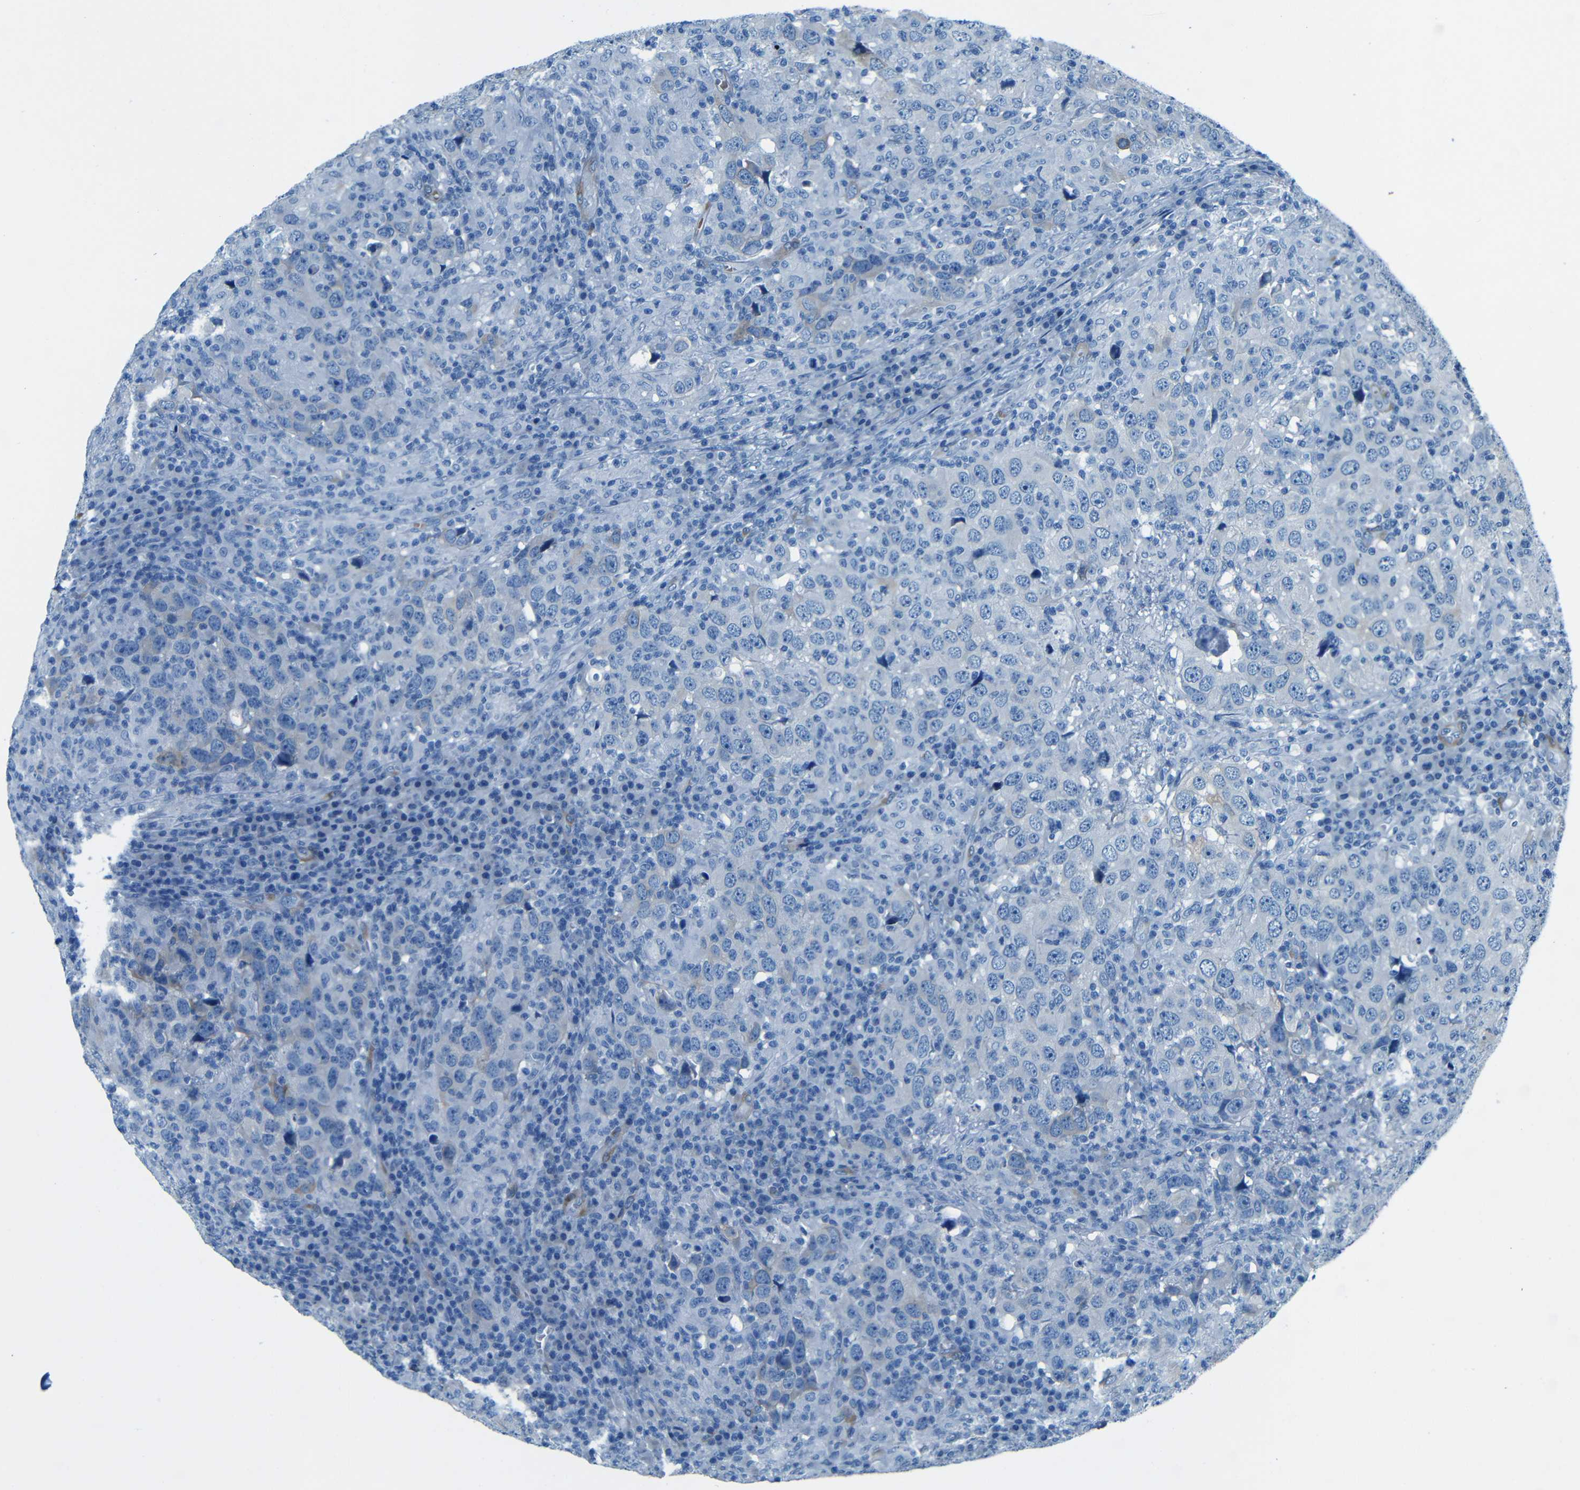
{"staining": {"intensity": "negative", "quantity": "none", "location": "none"}, "tissue": "head and neck cancer", "cell_type": "Tumor cells", "image_type": "cancer", "snomed": [{"axis": "morphology", "description": "Adenocarcinoma, NOS"}, {"axis": "topography", "description": "Salivary gland"}, {"axis": "topography", "description": "Head-Neck"}], "caption": "Tumor cells show no significant protein positivity in adenocarcinoma (head and neck).", "gene": "MAP2", "patient": {"sex": "female", "age": 65}}